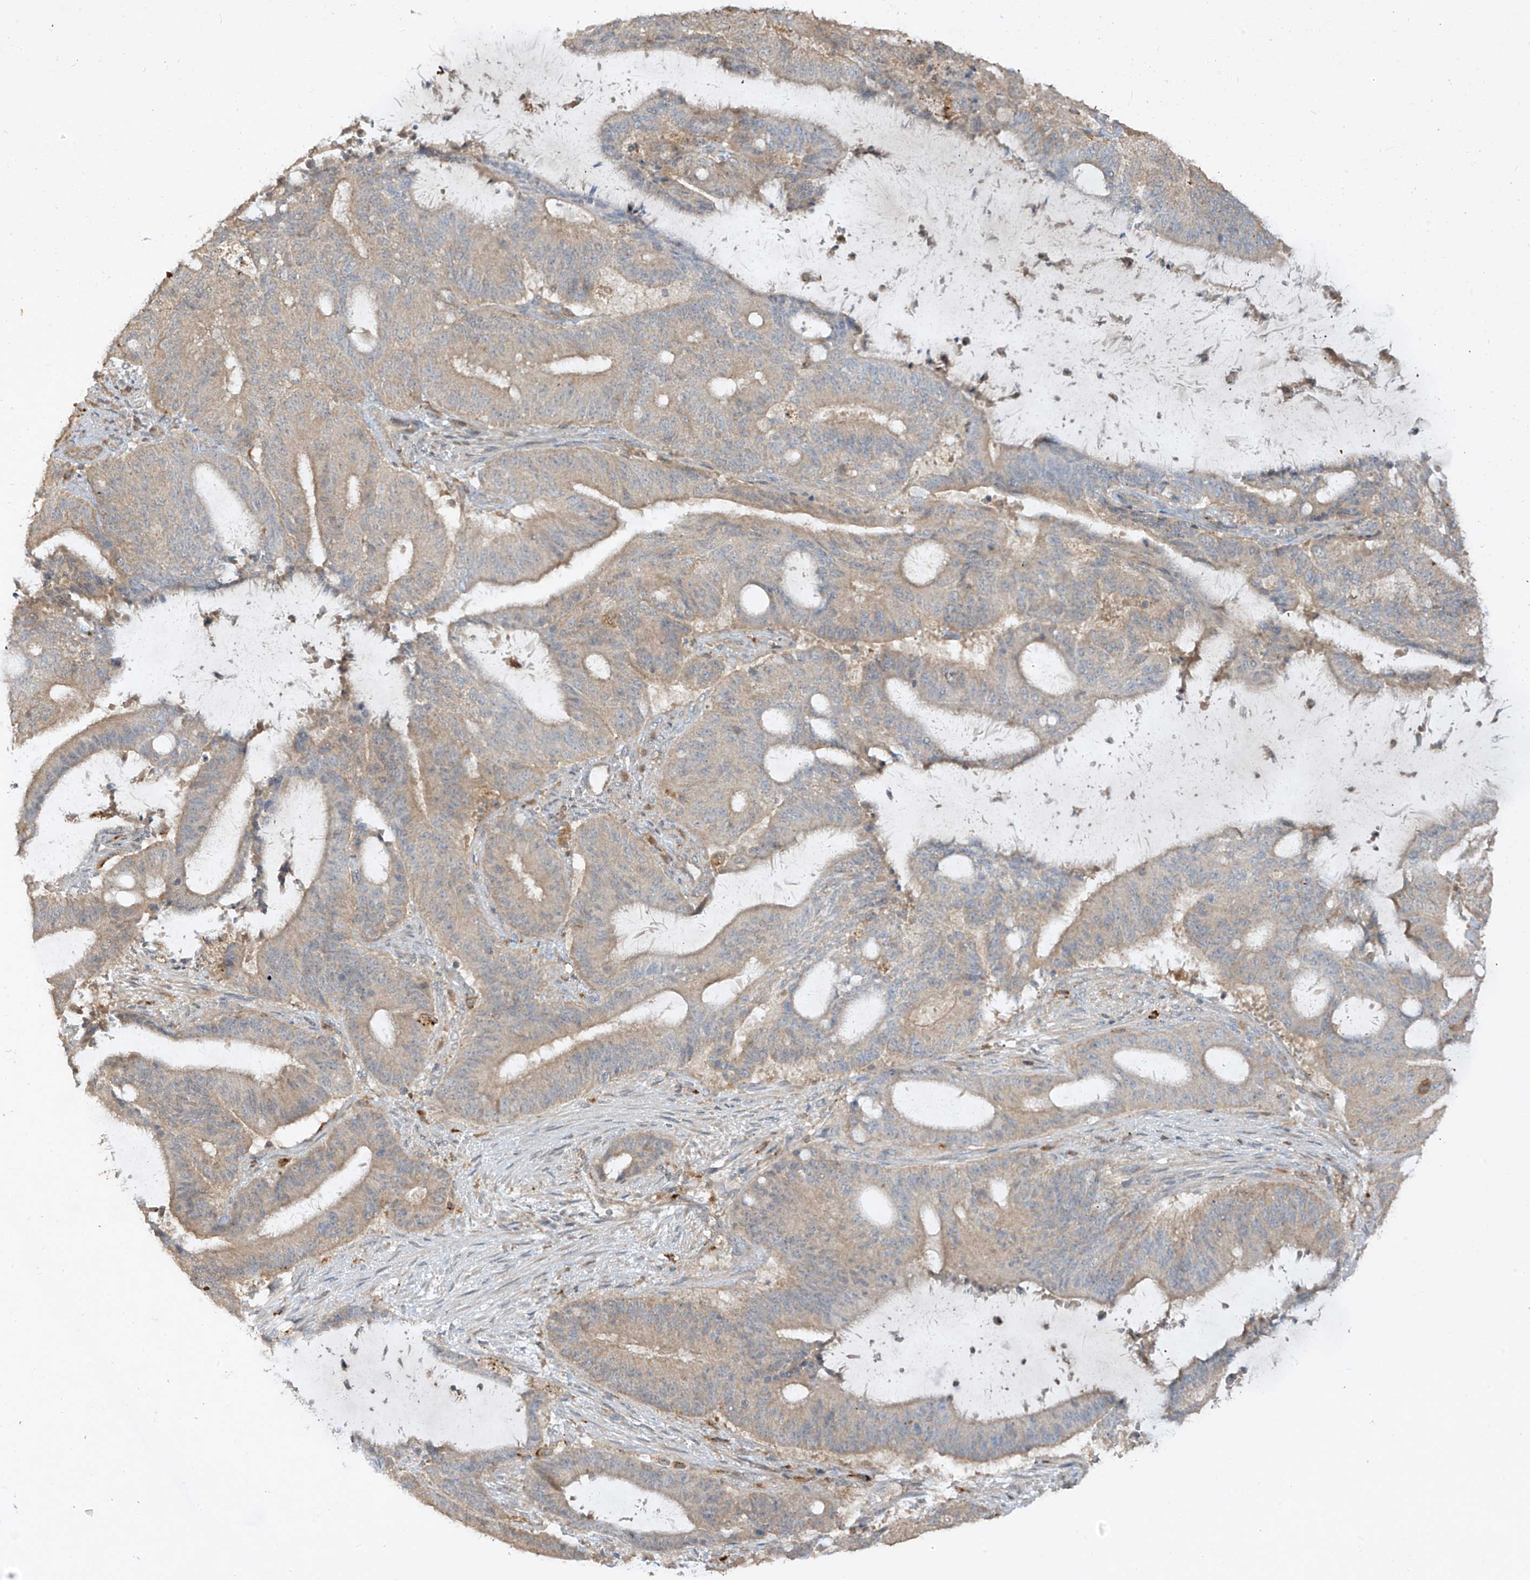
{"staining": {"intensity": "weak", "quantity": "25%-75%", "location": "cytoplasmic/membranous"}, "tissue": "liver cancer", "cell_type": "Tumor cells", "image_type": "cancer", "snomed": [{"axis": "morphology", "description": "Normal tissue, NOS"}, {"axis": "morphology", "description": "Cholangiocarcinoma"}, {"axis": "topography", "description": "Liver"}, {"axis": "topography", "description": "Peripheral nerve tissue"}], "caption": "IHC staining of liver cancer (cholangiocarcinoma), which displays low levels of weak cytoplasmic/membranous expression in approximately 25%-75% of tumor cells indicating weak cytoplasmic/membranous protein expression. The staining was performed using DAB (3,3'-diaminobenzidine) (brown) for protein detection and nuclei were counterstained in hematoxylin (blue).", "gene": "LDAH", "patient": {"sex": "female", "age": 73}}